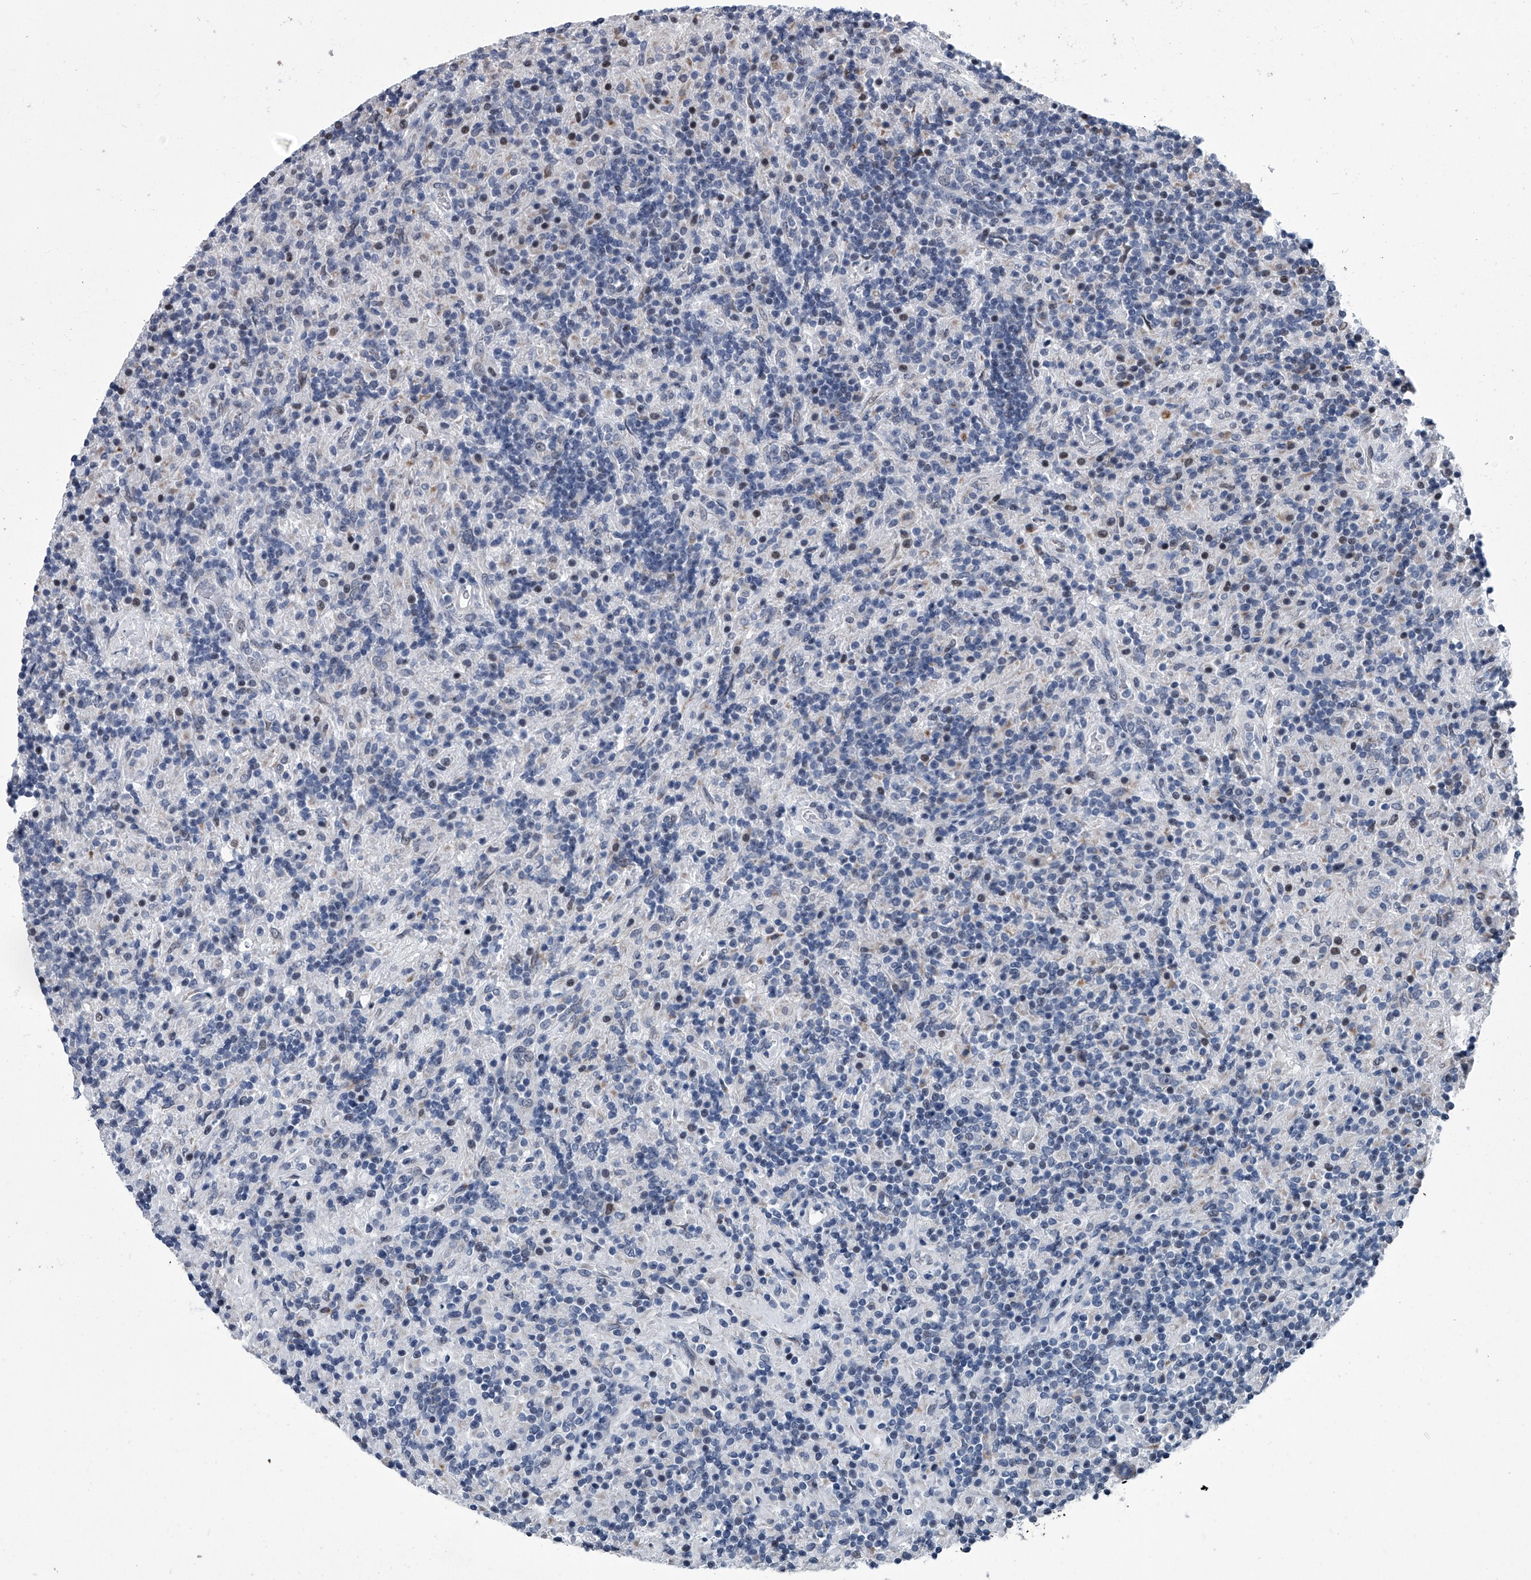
{"staining": {"intensity": "negative", "quantity": "none", "location": "none"}, "tissue": "lymphoma", "cell_type": "Tumor cells", "image_type": "cancer", "snomed": [{"axis": "morphology", "description": "Hodgkin's disease, NOS"}, {"axis": "topography", "description": "Lymph node"}], "caption": "Lymphoma was stained to show a protein in brown. There is no significant positivity in tumor cells. (DAB (3,3'-diaminobenzidine) immunohistochemistry (IHC) visualized using brightfield microscopy, high magnification).", "gene": "PPP2R5D", "patient": {"sex": "male", "age": 70}}